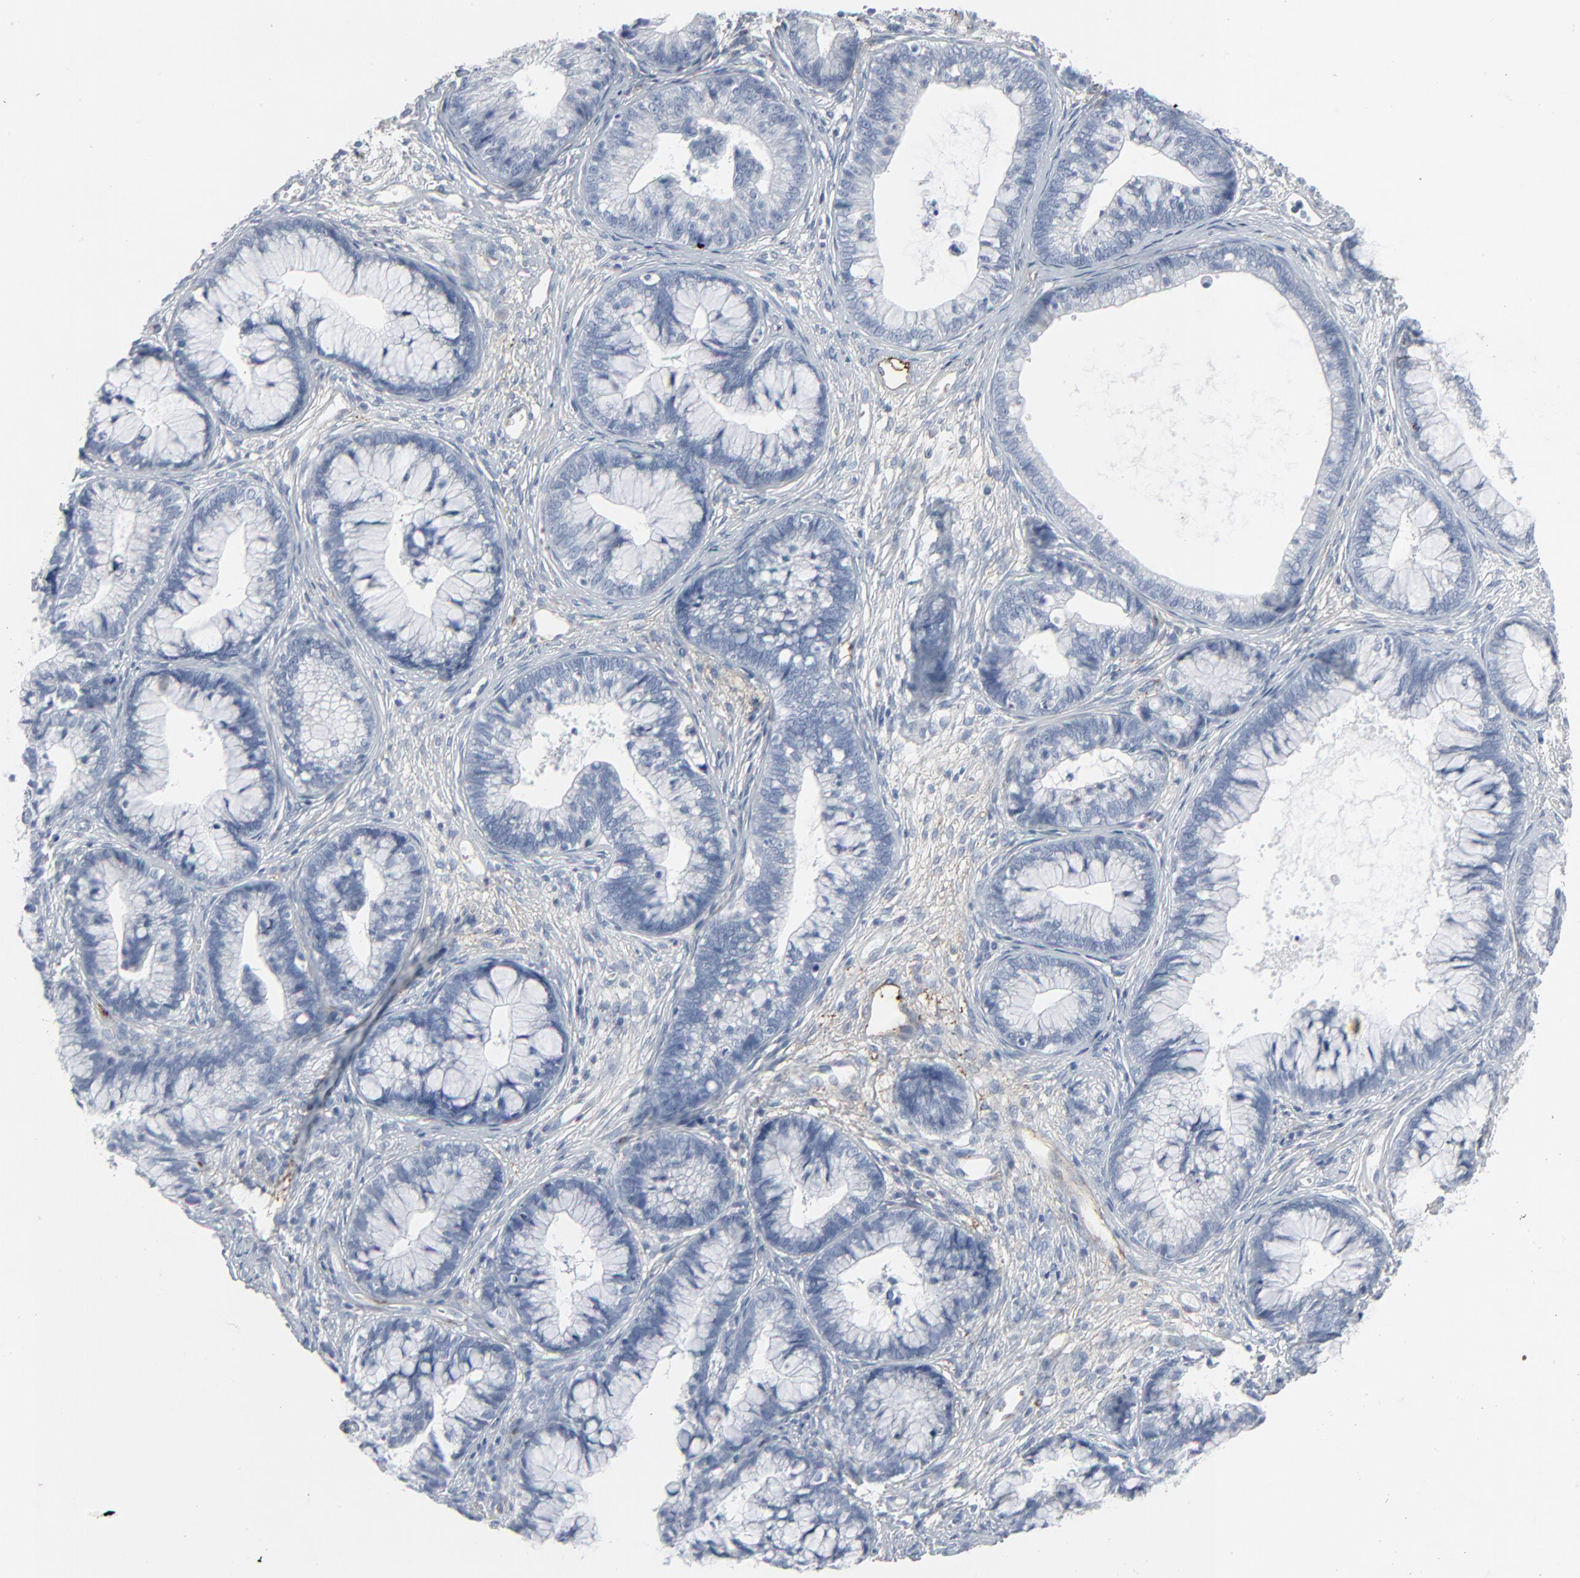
{"staining": {"intensity": "negative", "quantity": "none", "location": "none"}, "tissue": "cervical cancer", "cell_type": "Tumor cells", "image_type": "cancer", "snomed": [{"axis": "morphology", "description": "Adenocarcinoma, NOS"}, {"axis": "topography", "description": "Cervix"}], "caption": "This is an immunohistochemistry (IHC) histopathology image of cervical adenocarcinoma. There is no staining in tumor cells.", "gene": "BGN", "patient": {"sex": "female", "age": 44}}